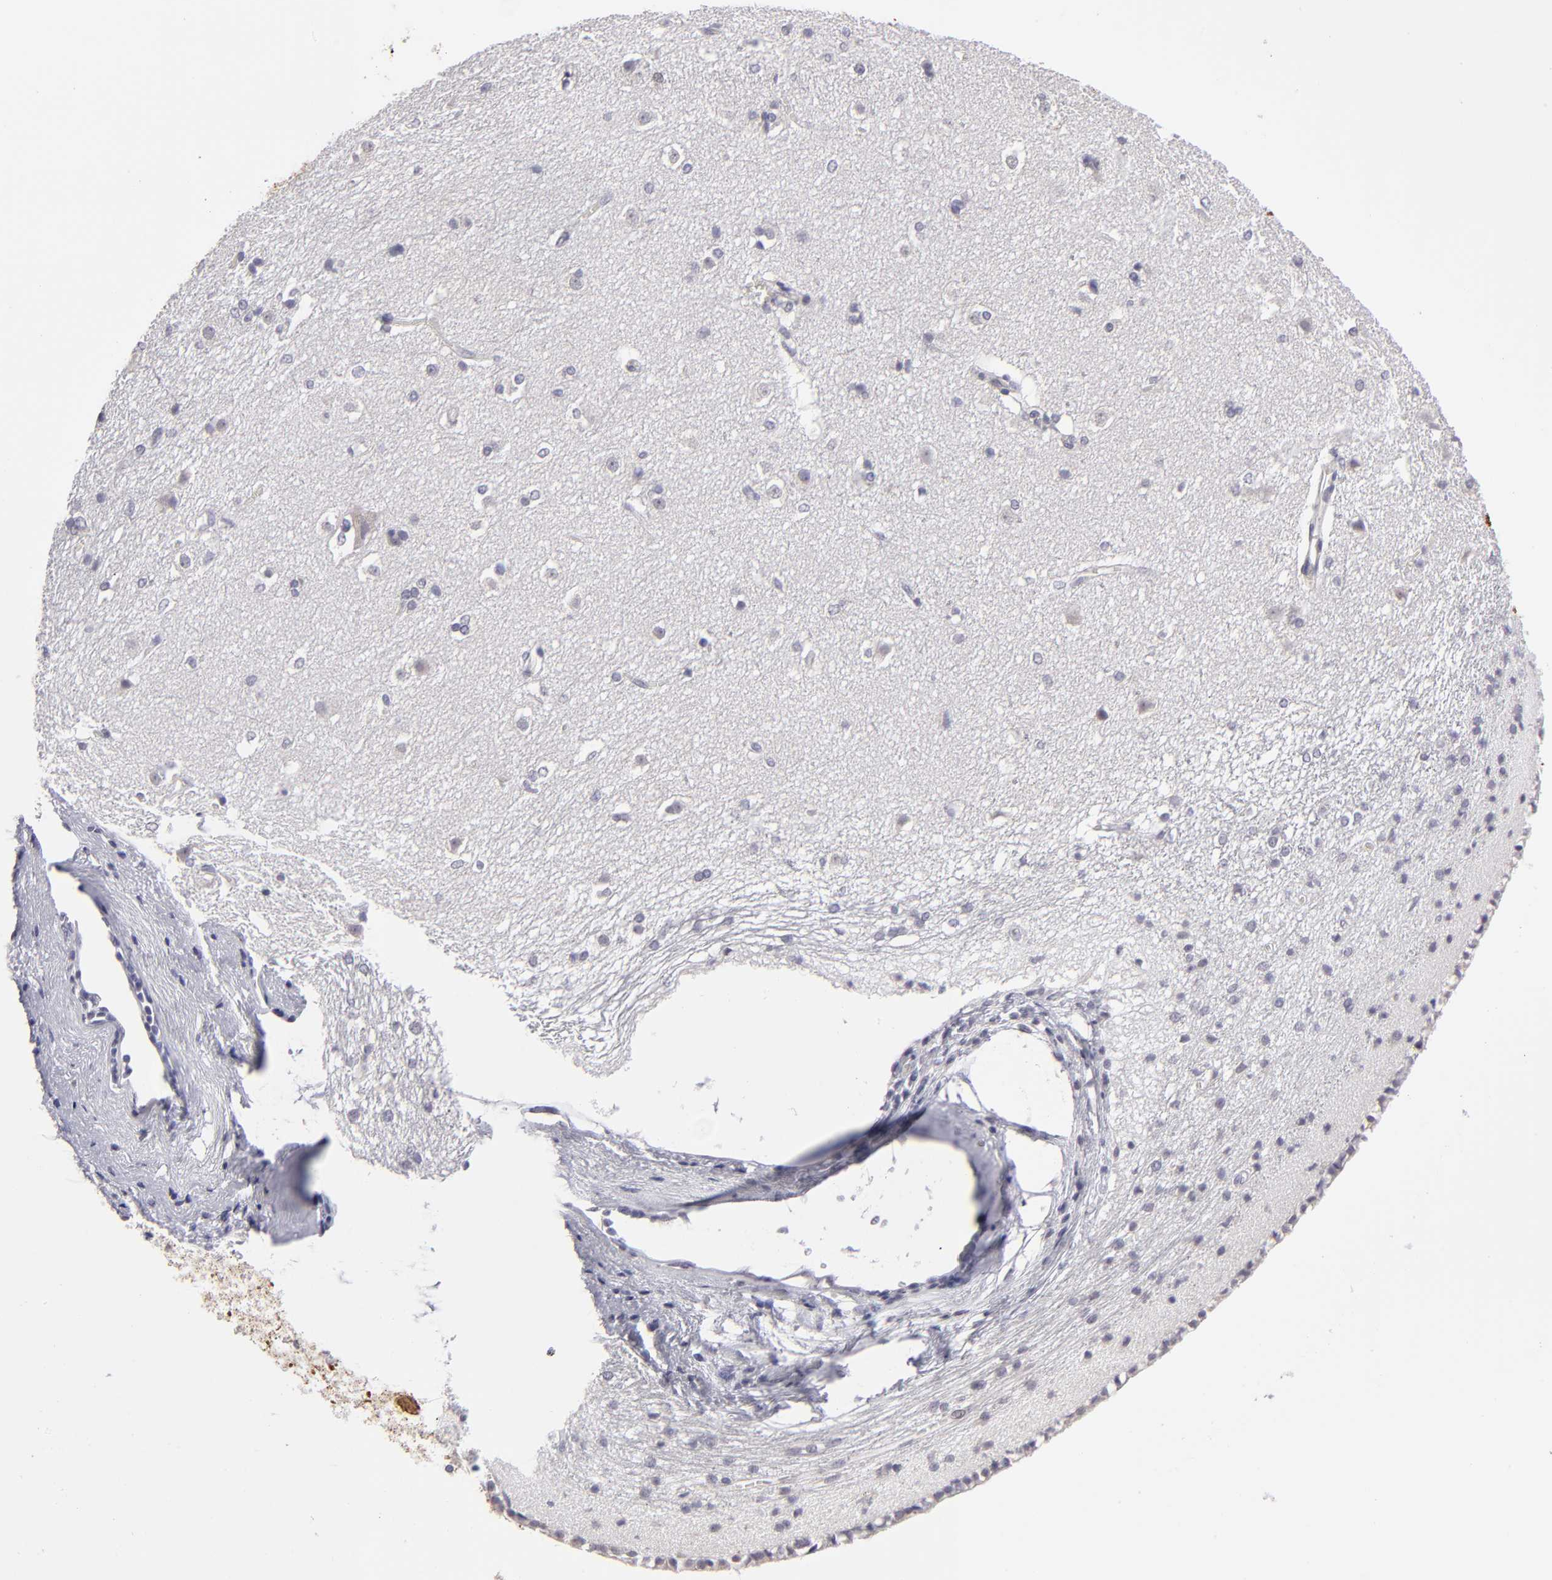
{"staining": {"intensity": "negative", "quantity": "none", "location": "none"}, "tissue": "caudate", "cell_type": "Glial cells", "image_type": "normal", "snomed": [{"axis": "morphology", "description": "Normal tissue, NOS"}, {"axis": "topography", "description": "Lateral ventricle wall"}], "caption": "Benign caudate was stained to show a protein in brown. There is no significant expression in glial cells. (Brightfield microscopy of DAB (3,3'-diaminobenzidine) immunohistochemistry (IHC) at high magnification).", "gene": "ZNF175", "patient": {"sex": "female", "age": 19}}